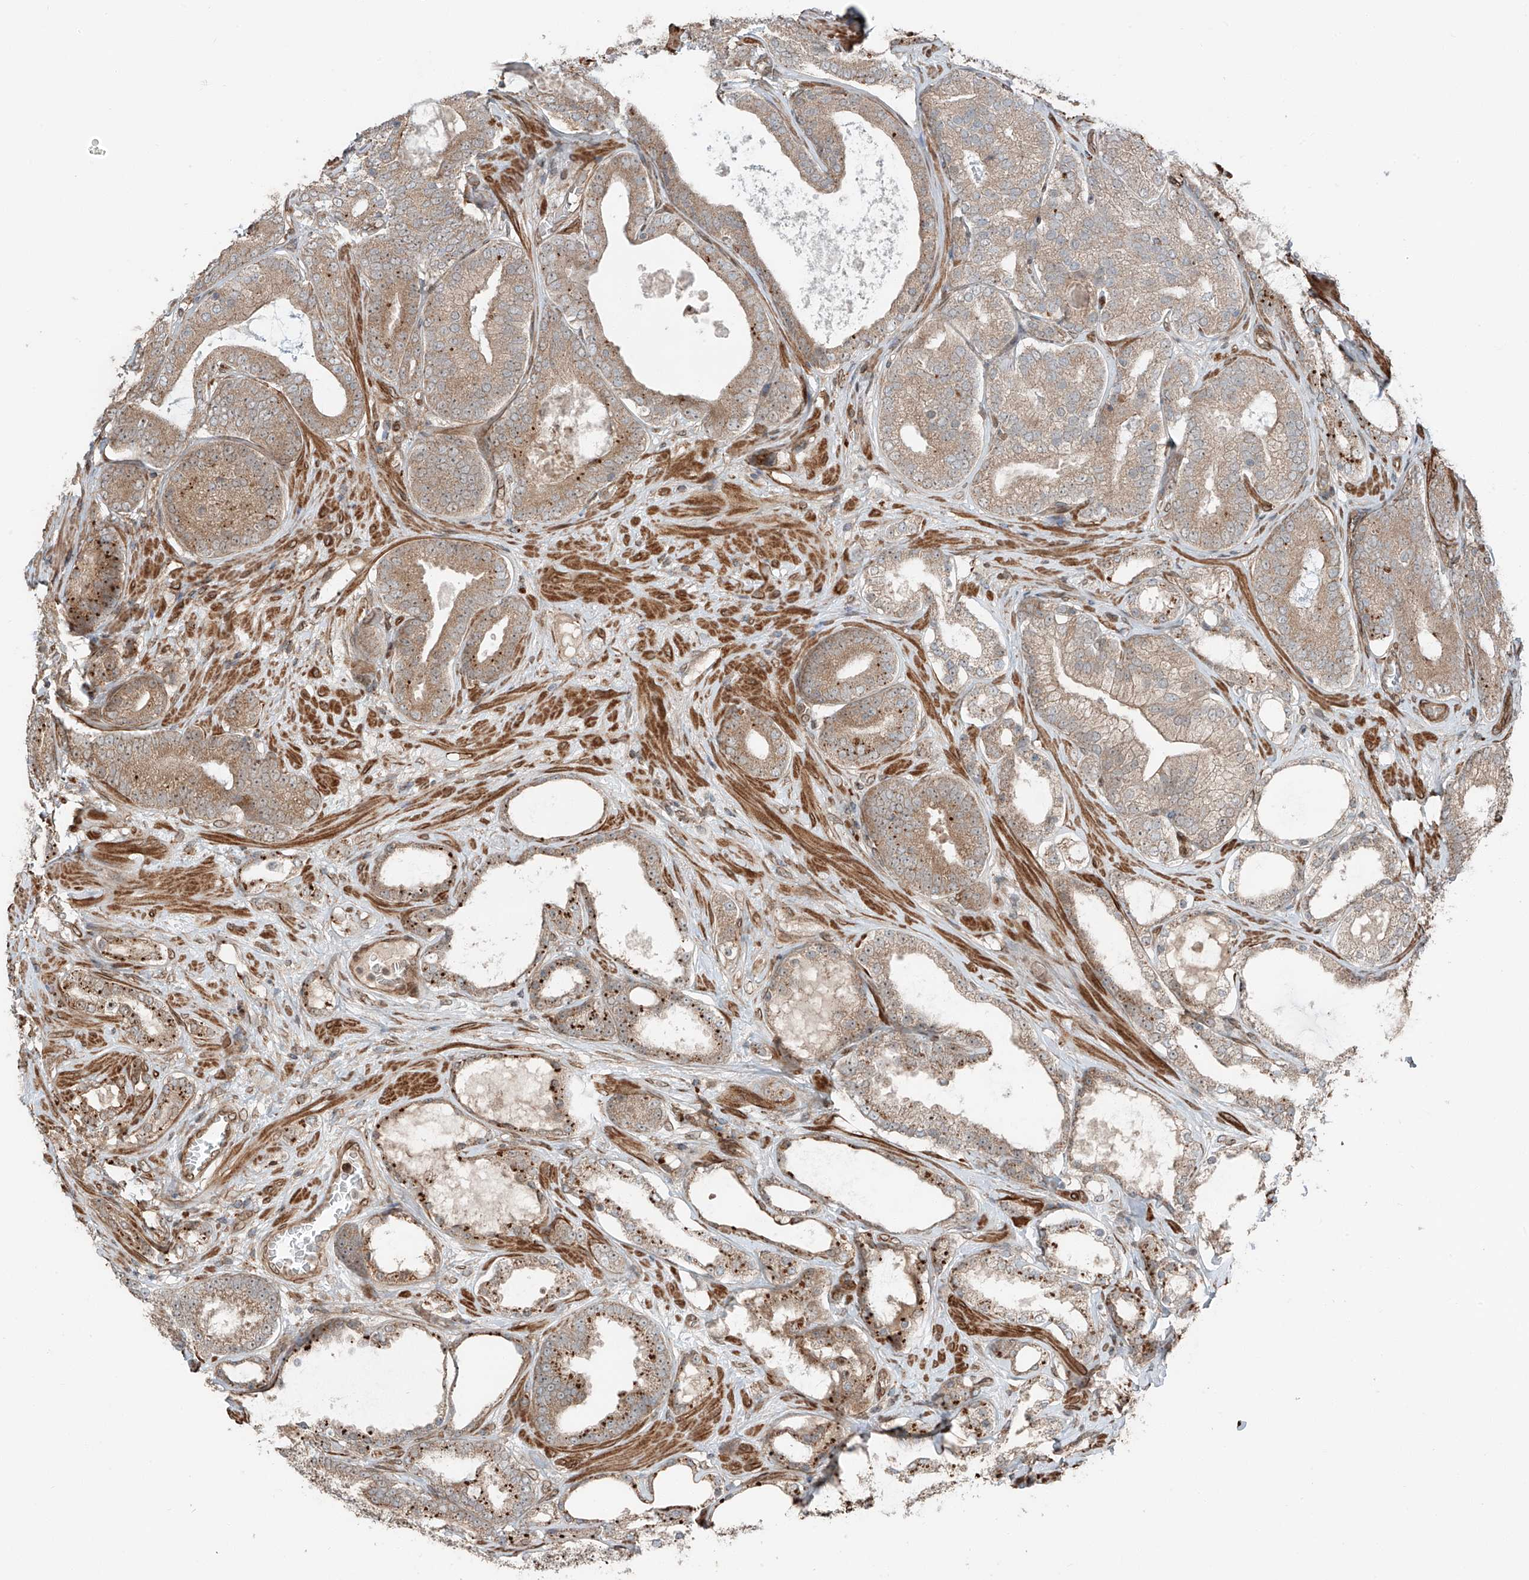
{"staining": {"intensity": "moderate", "quantity": ">75%", "location": "cytoplasmic/membranous"}, "tissue": "prostate cancer", "cell_type": "Tumor cells", "image_type": "cancer", "snomed": [{"axis": "morphology", "description": "Adenocarcinoma, High grade"}, {"axis": "topography", "description": "Prostate"}], "caption": "Immunohistochemical staining of human prostate cancer shows medium levels of moderate cytoplasmic/membranous protein positivity in approximately >75% of tumor cells.", "gene": "CEP162", "patient": {"sex": "male", "age": 60}}